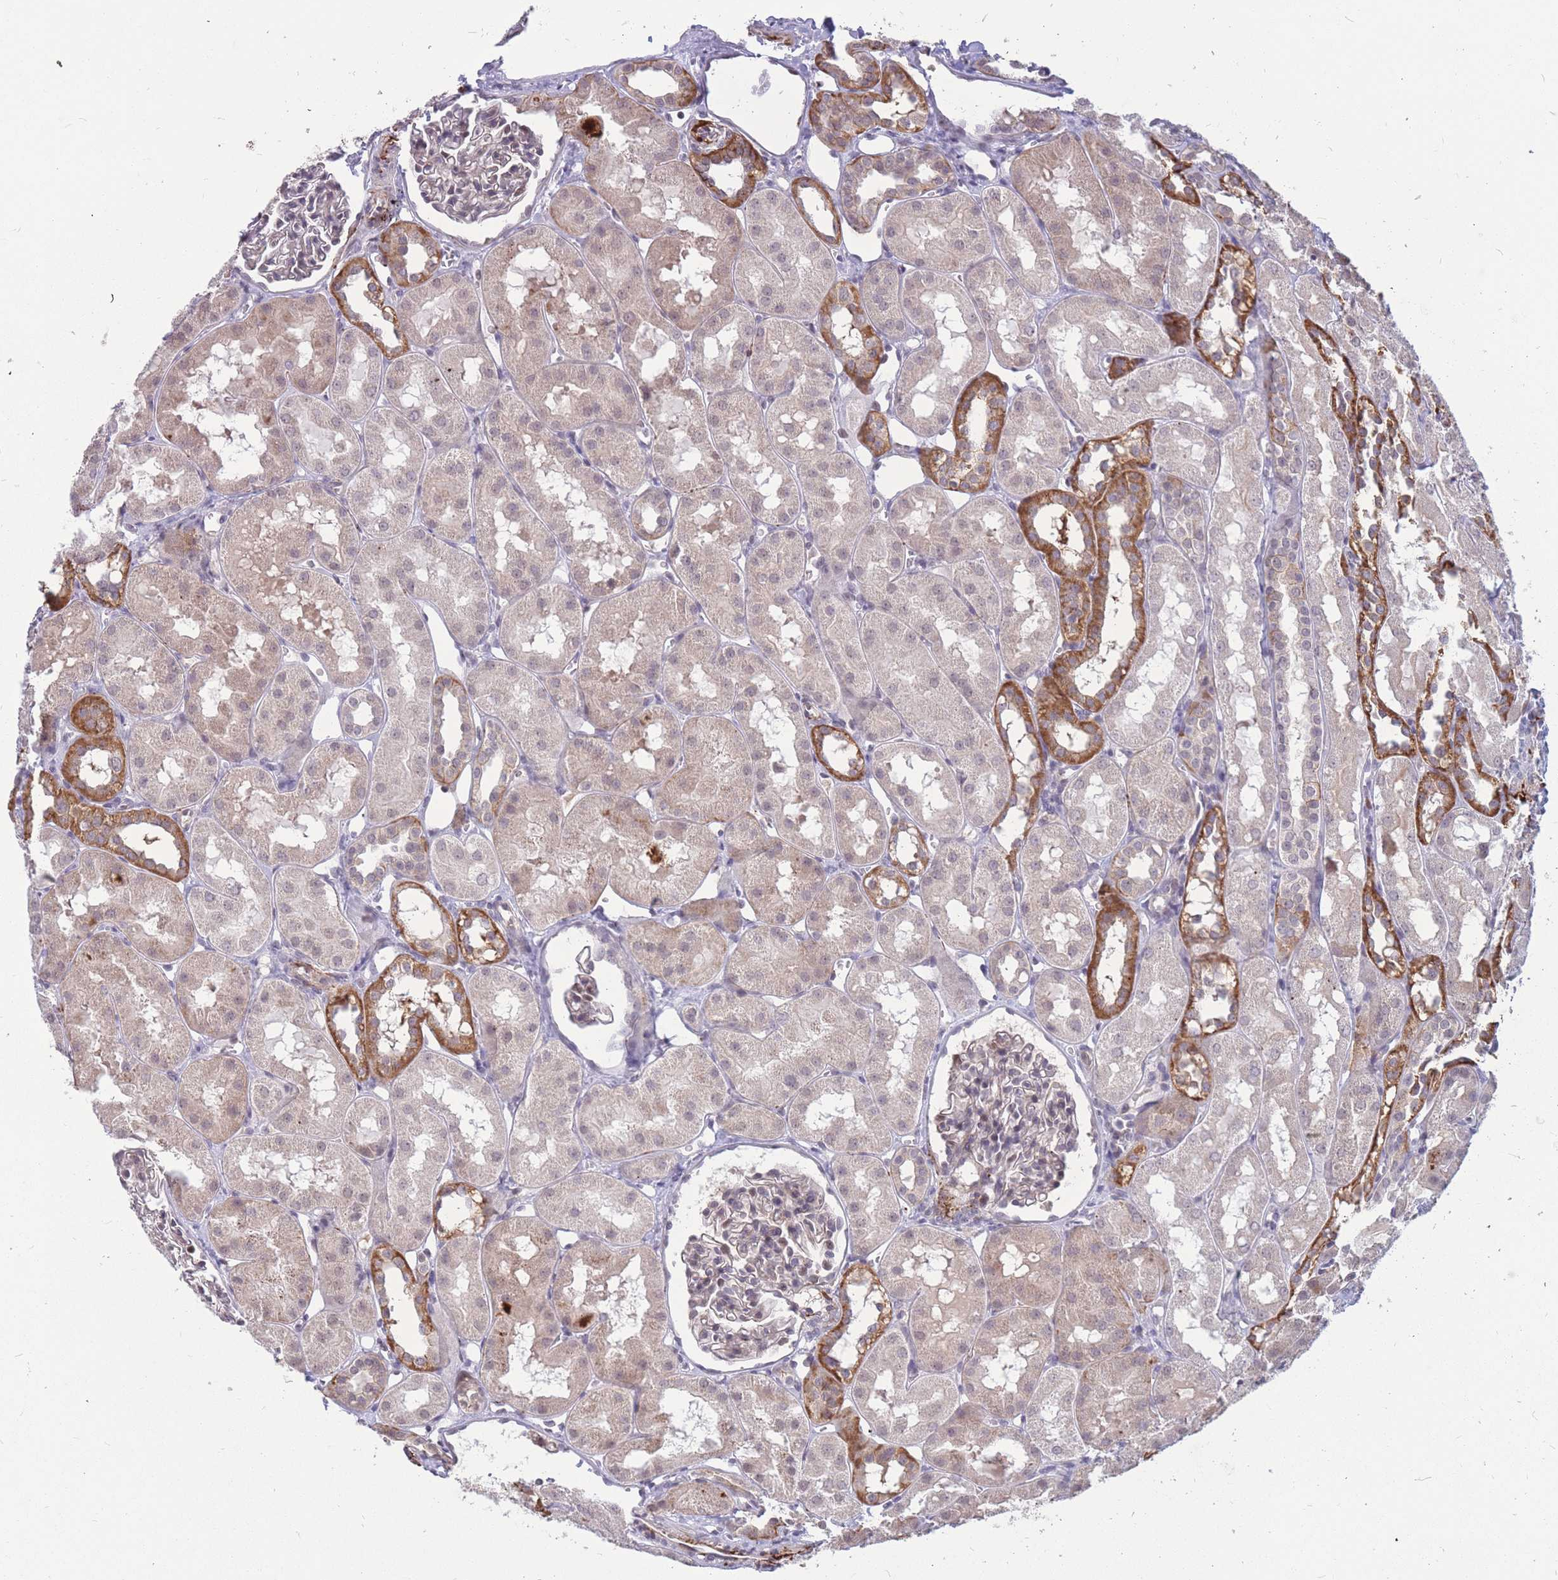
{"staining": {"intensity": "weak", "quantity": "<25%", "location": "nuclear"}, "tissue": "kidney", "cell_type": "Cells in glomeruli", "image_type": "normal", "snomed": [{"axis": "morphology", "description": "Normal tissue, NOS"}, {"axis": "topography", "description": "Kidney"}, {"axis": "topography", "description": "Urinary bladder"}], "caption": "Cells in glomeruli are negative for brown protein staining in unremarkable kidney. (Stains: DAB (3,3'-diaminobenzidine) IHC with hematoxylin counter stain, Microscopy: brightfield microscopy at high magnification).", "gene": "ADD2", "patient": {"sex": "male", "age": 16}}